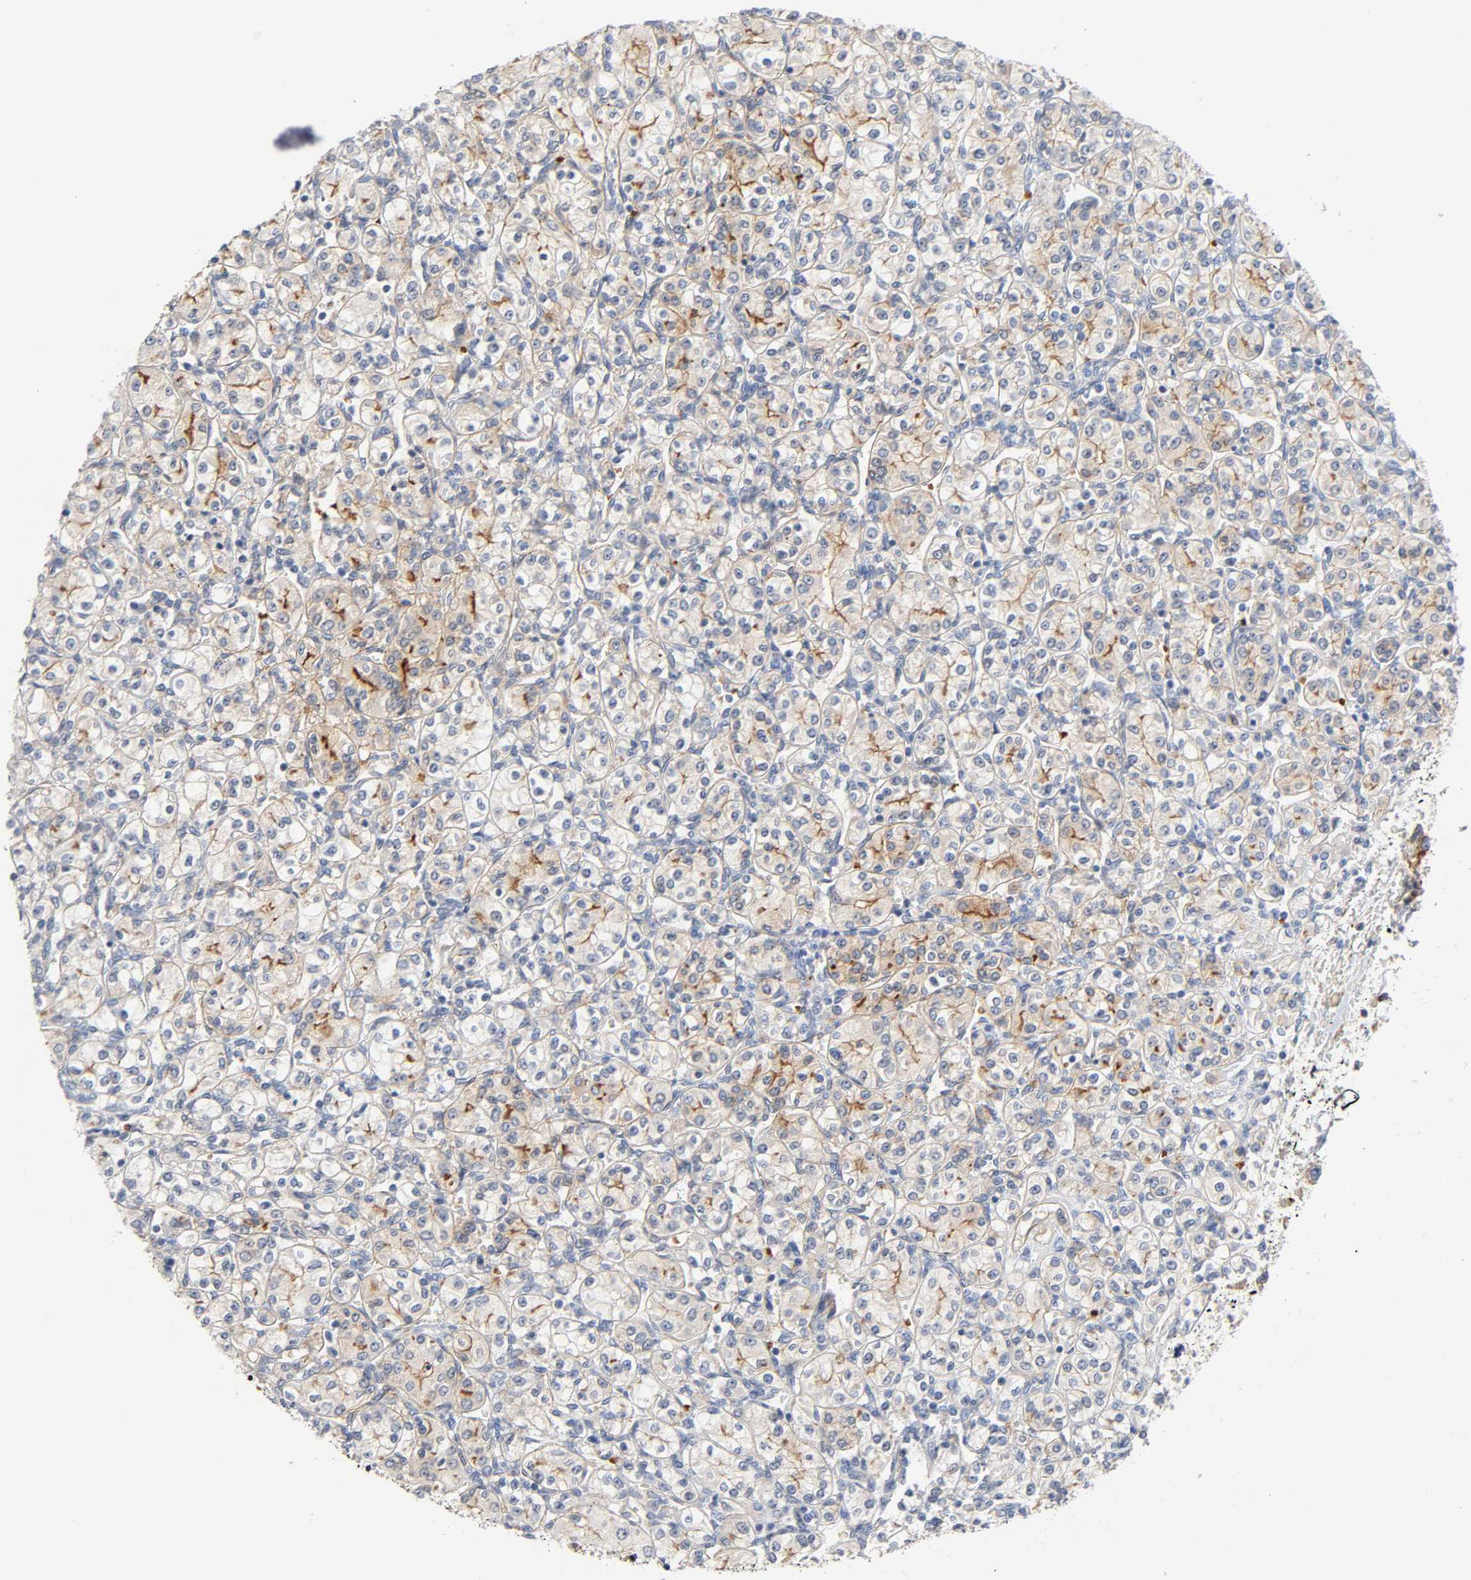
{"staining": {"intensity": "weak", "quantity": ">75%", "location": "cytoplasmic/membranous"}, "tissue": "renal cancer", "cell_type": "Tumor cells", "image_type": "cancer", "snomed": [{"axis": "morphology", "description": "Adenocarcinoma, NOS"}, {"axis": "topography", "description": "Kidney"}], "caption": "Renal adenocarcinoma stained with a protein marker reveals weak staining in tumor cells.", "gene": "CD2AP", "patient": {"sex": "male", "age": 77}}